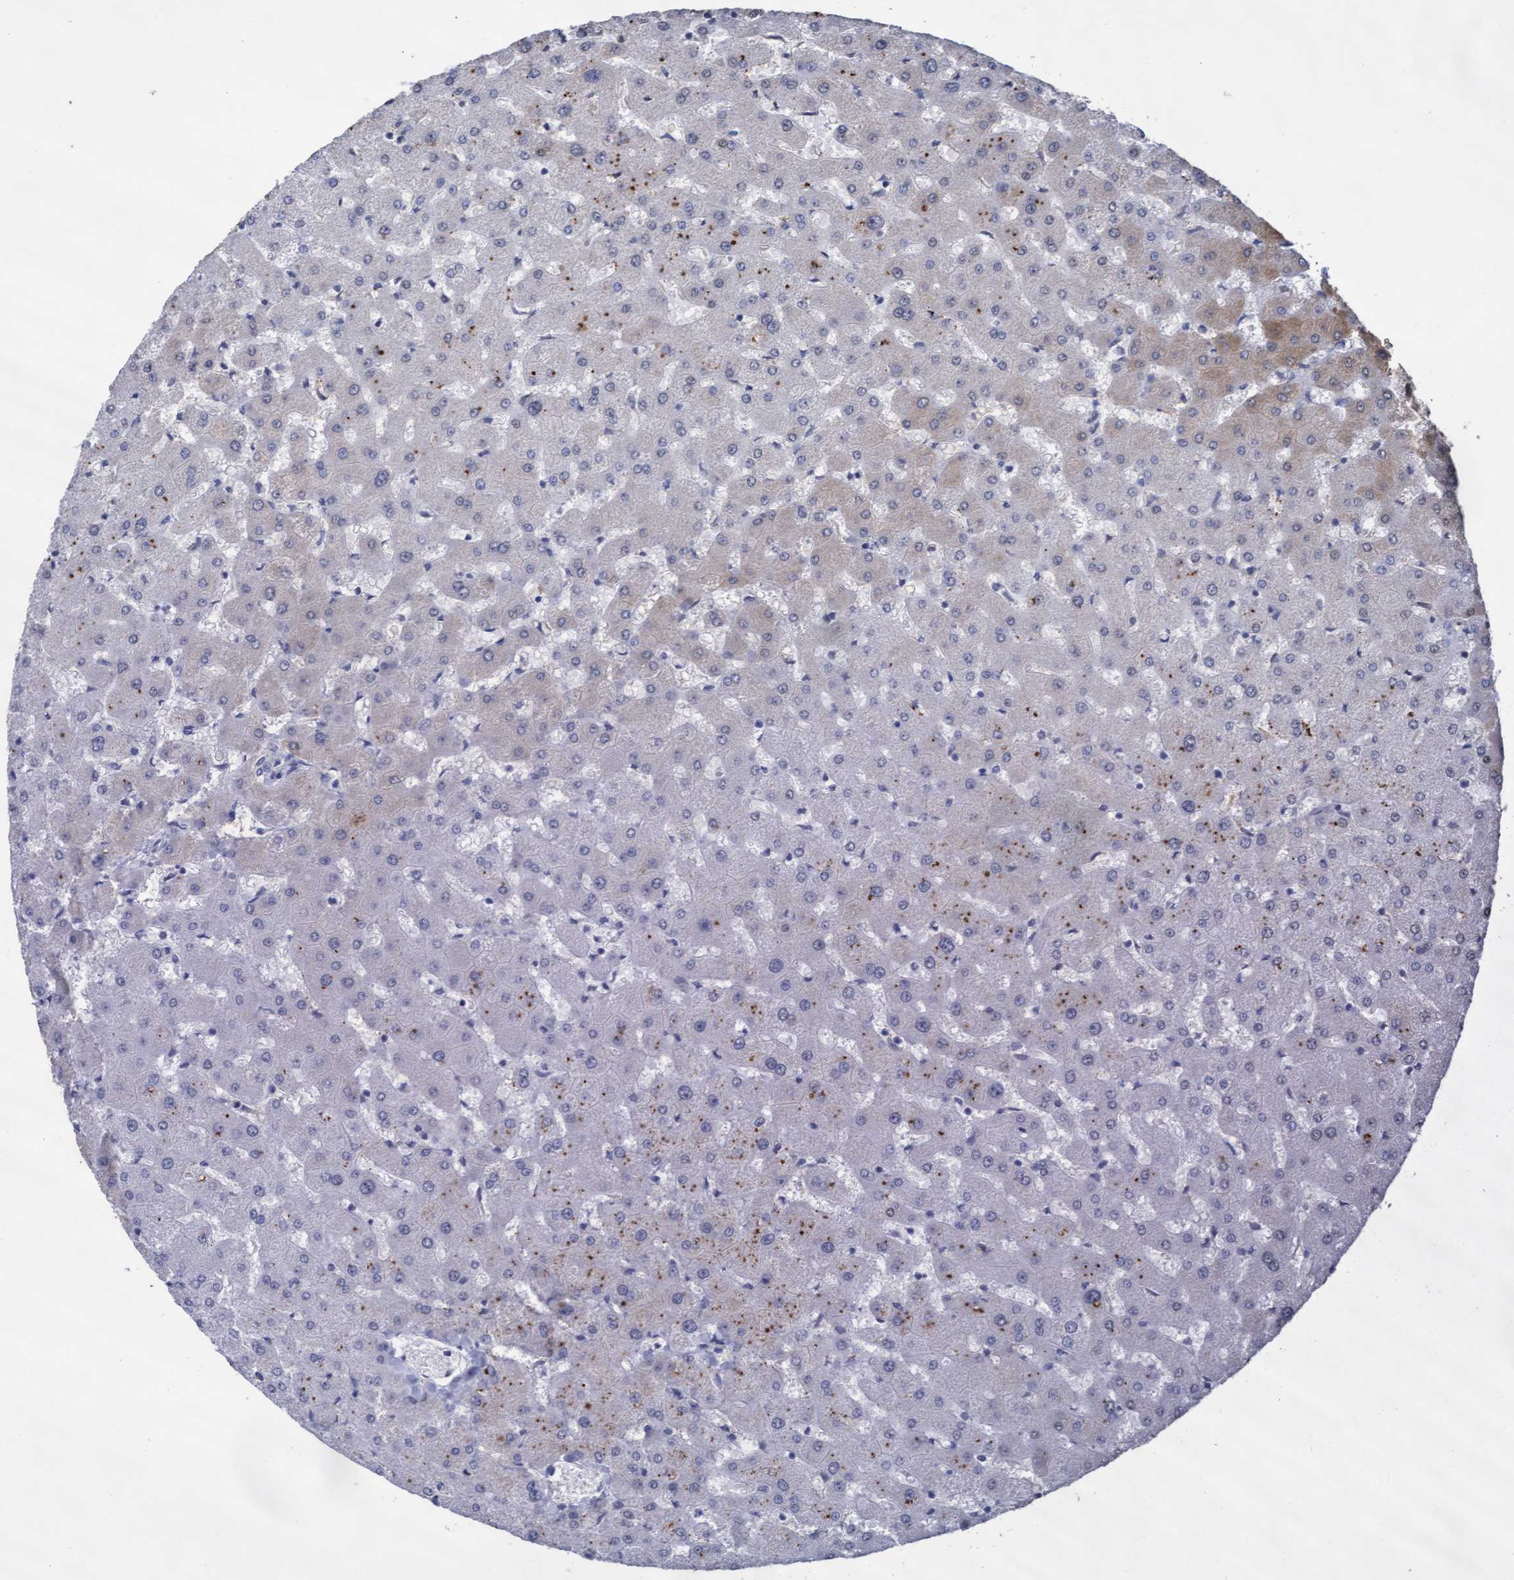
{"staining": {"intensity": "negative", "quantity": "none", "location": "none"}, "tissue": "liver", "cell_type": "Cholangiocytes", "image_type": "normal", "snomed": [{"axis": "morphology", "description": "Normal tissue, NOS"}, {"axis": "topography", "description": "Liver"}], "caption": "IHC of unremarkable human liver demonstrates no expression in cholangiocytes.", "gene": "GPR39", "patient": {"sex": "female", "age": 63}}